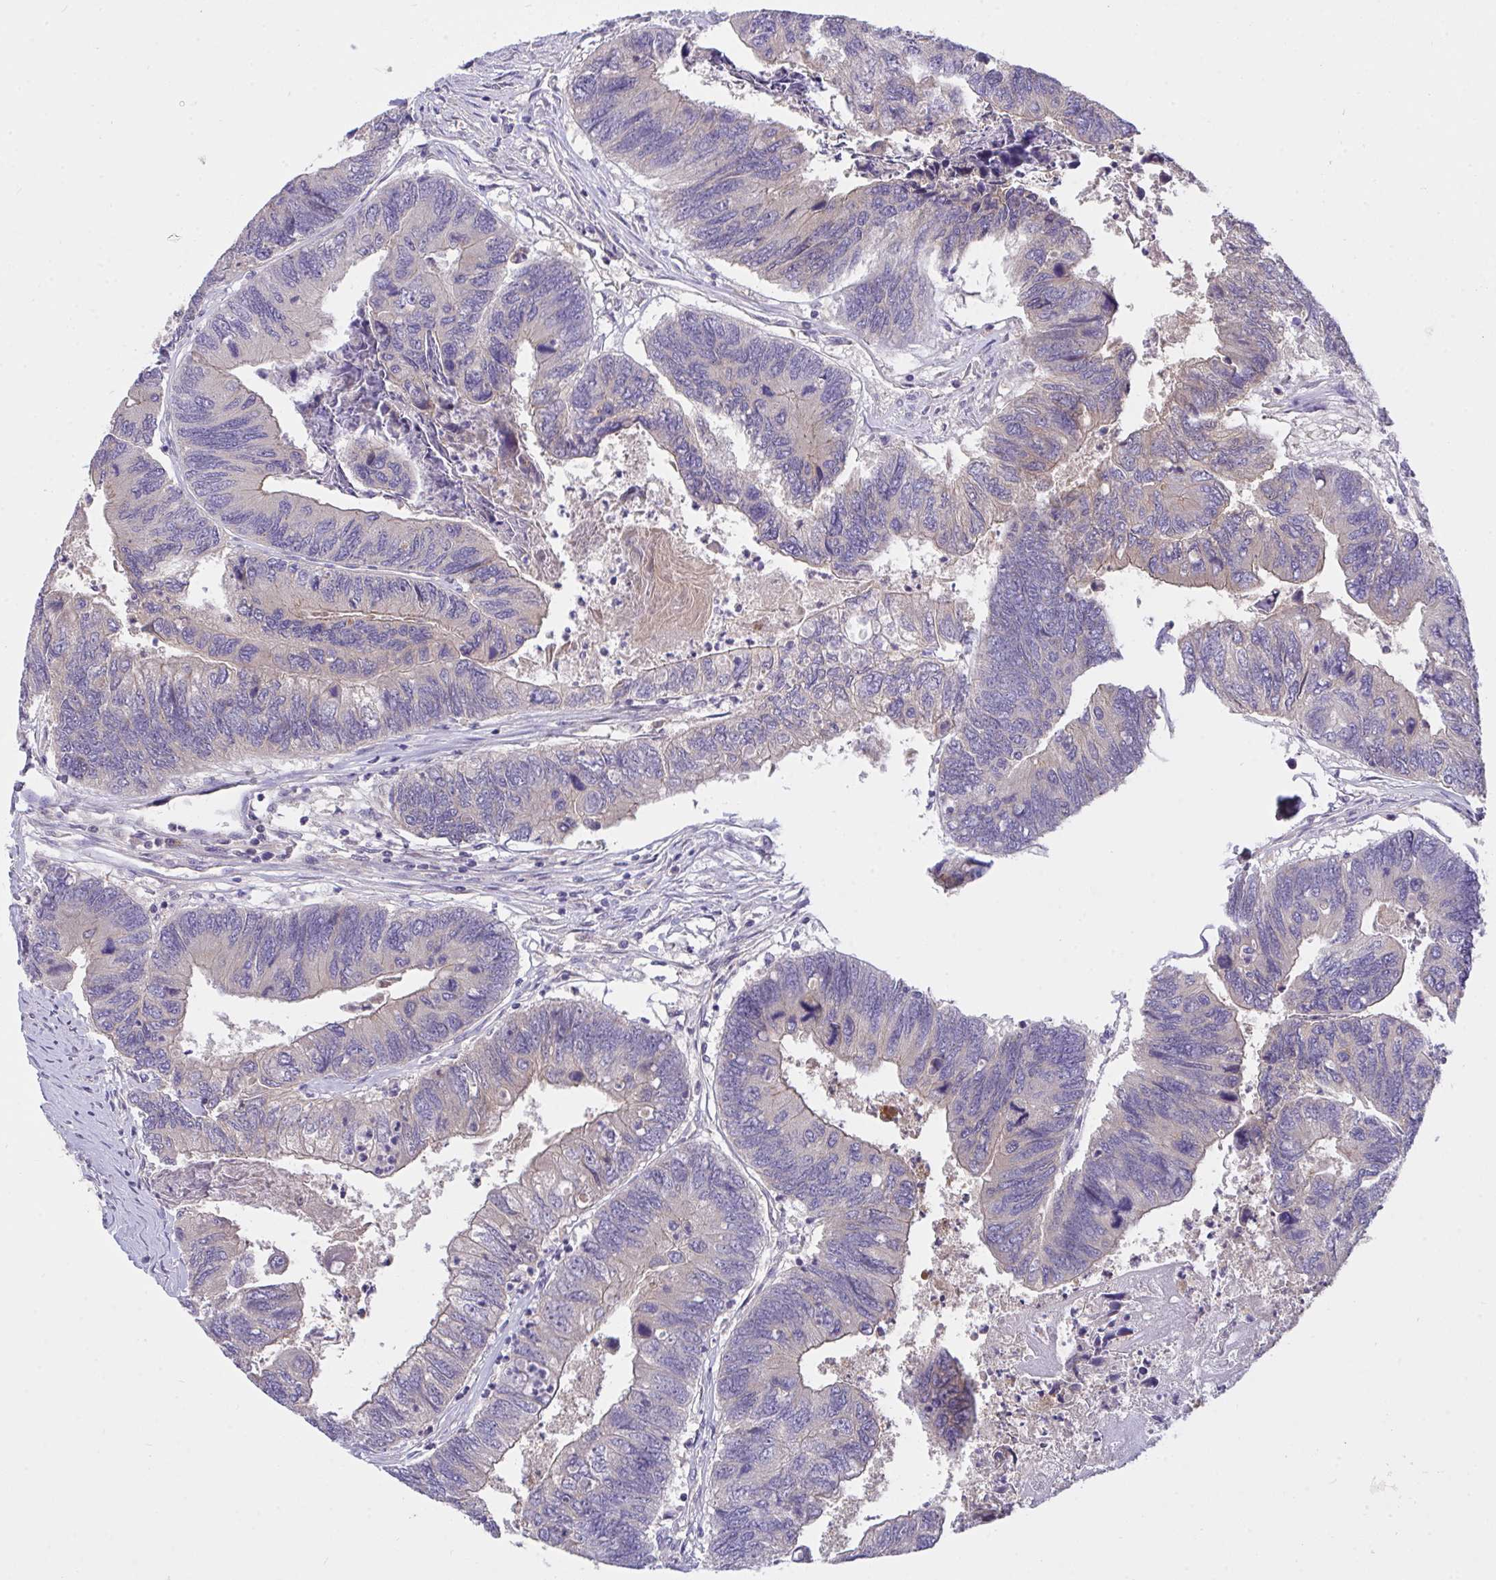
{"staining": {"intensity": "weak", "quantity": "<25%", "location": "cytoplasmic/membranous"}, "tissue": "colorectal cancer", "cell_type": "Tumor cells", "image_type": "cancer", "snomed": [{"axis": "morphology", "description": "Adenocarcinoma, NOS"}, {"axis": "topography", "description": "Colon"}], "caption": "Protein analysis of adenocarcinoma (colorectal) shows no significant expression in tumor cells. The staining was performed using DAB to visualize the protein expression in brown, while the nuclei were stained in blue with hematoxylin (Magnification: 20x).", "gene": "ZNF581", "patient": {"sex": "female", "age": 67}}